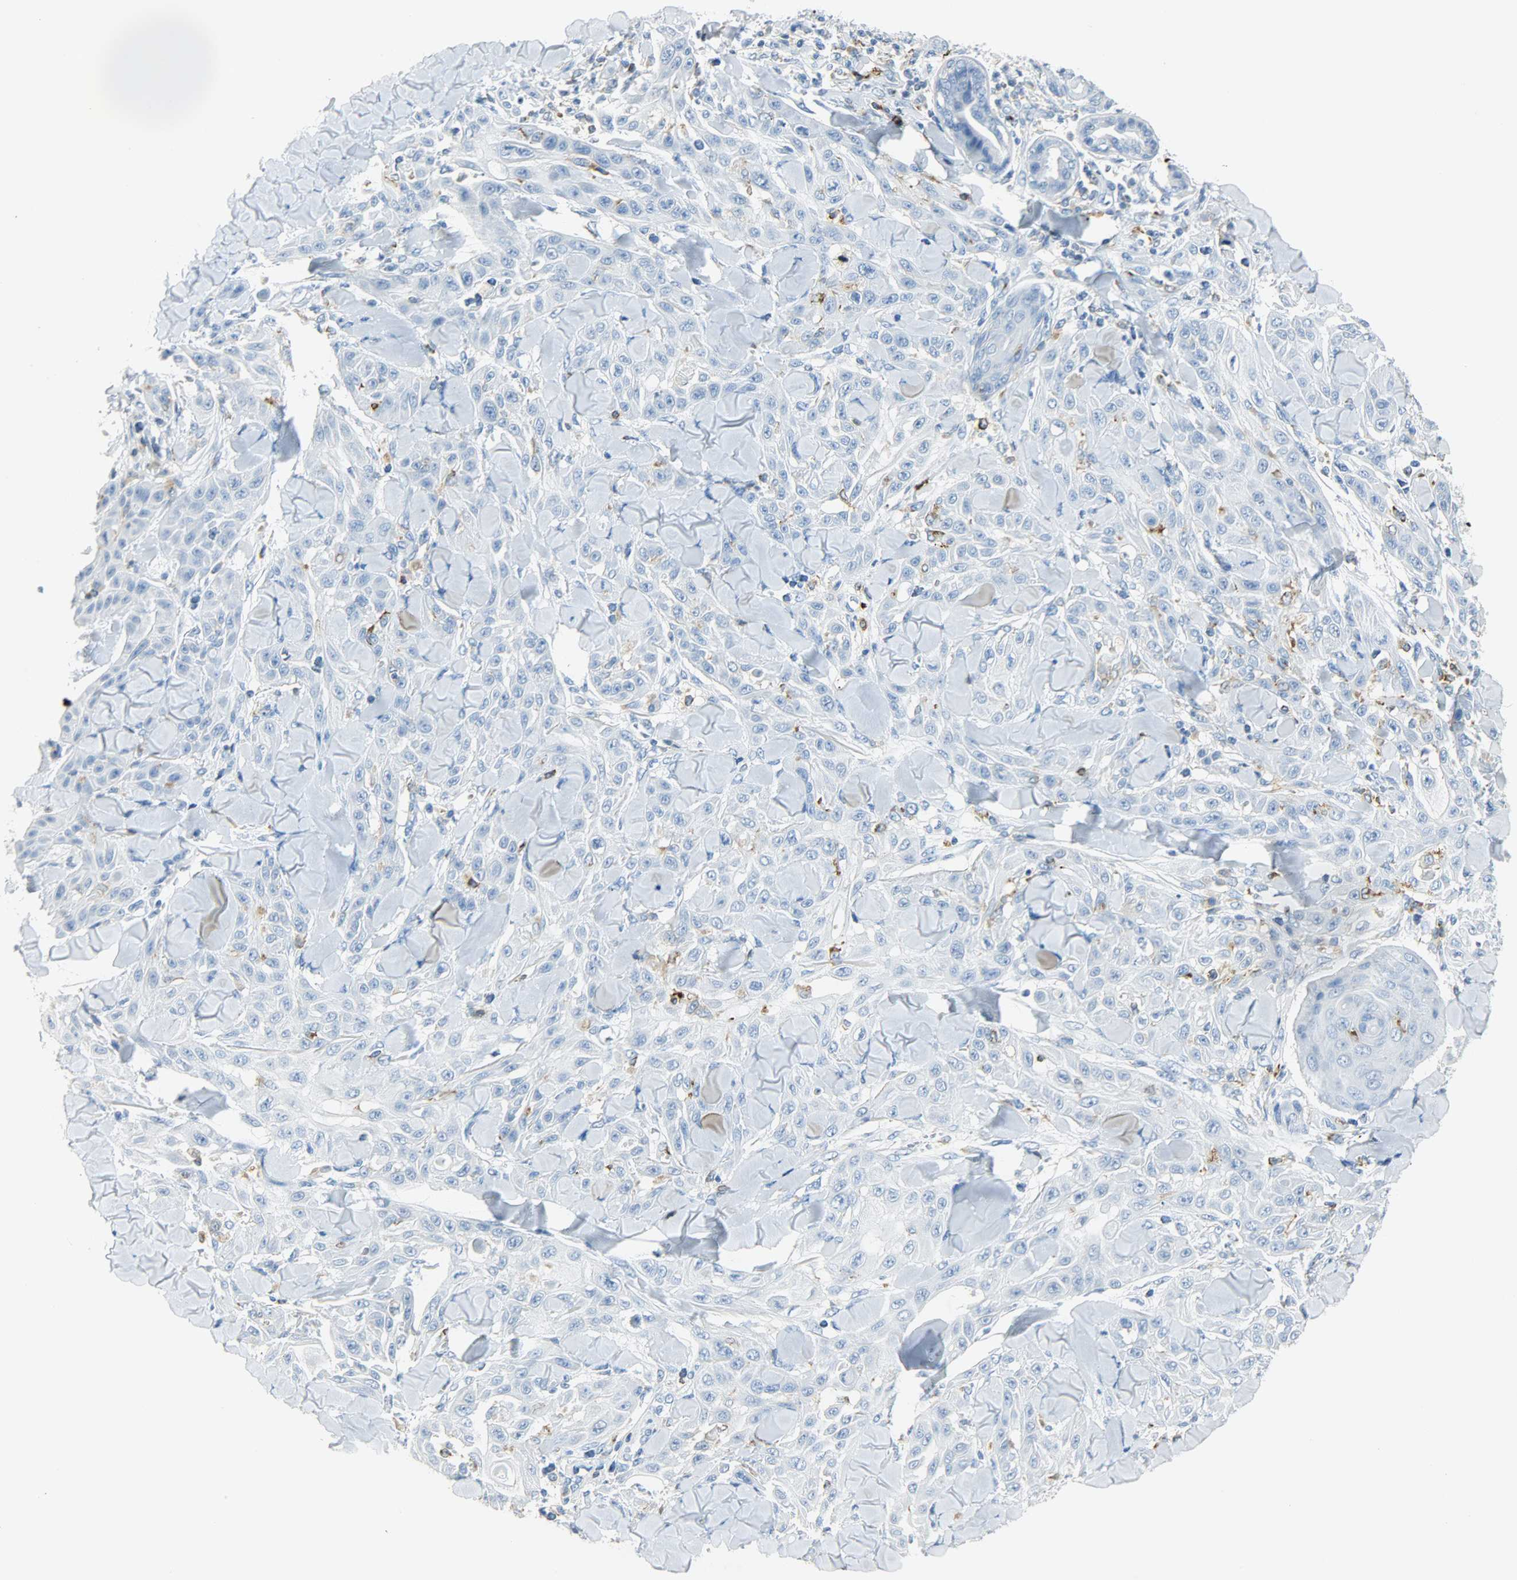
{"staining": {"intensity": "negative", "quantity": "none", "location": "none"}, "tissue": "skin cancer", "cell_type": "Tumor cells", "image_type": "cancer", "snomed": [{"axis": "morphology", "description": "Squamous cell carcinoma, NOS"}, {"axis": "topography", "description": "Skin"}], "caption": "Immunohistochemistry micrograph of neoplastic tissue: squamous cell carcinoma (skin) stained with DAB (3,3'-diaminobenzidine) exhibits no significant protein staining in tumor cells. Brightfield microscopy of IHC stained with DAB (3,3'-diaminobenzidine) (brown) and hematoxylin (blue), captured at high magnification.", "gene": "PTPN6", "patient": {"sex": "male", "age": 24}}